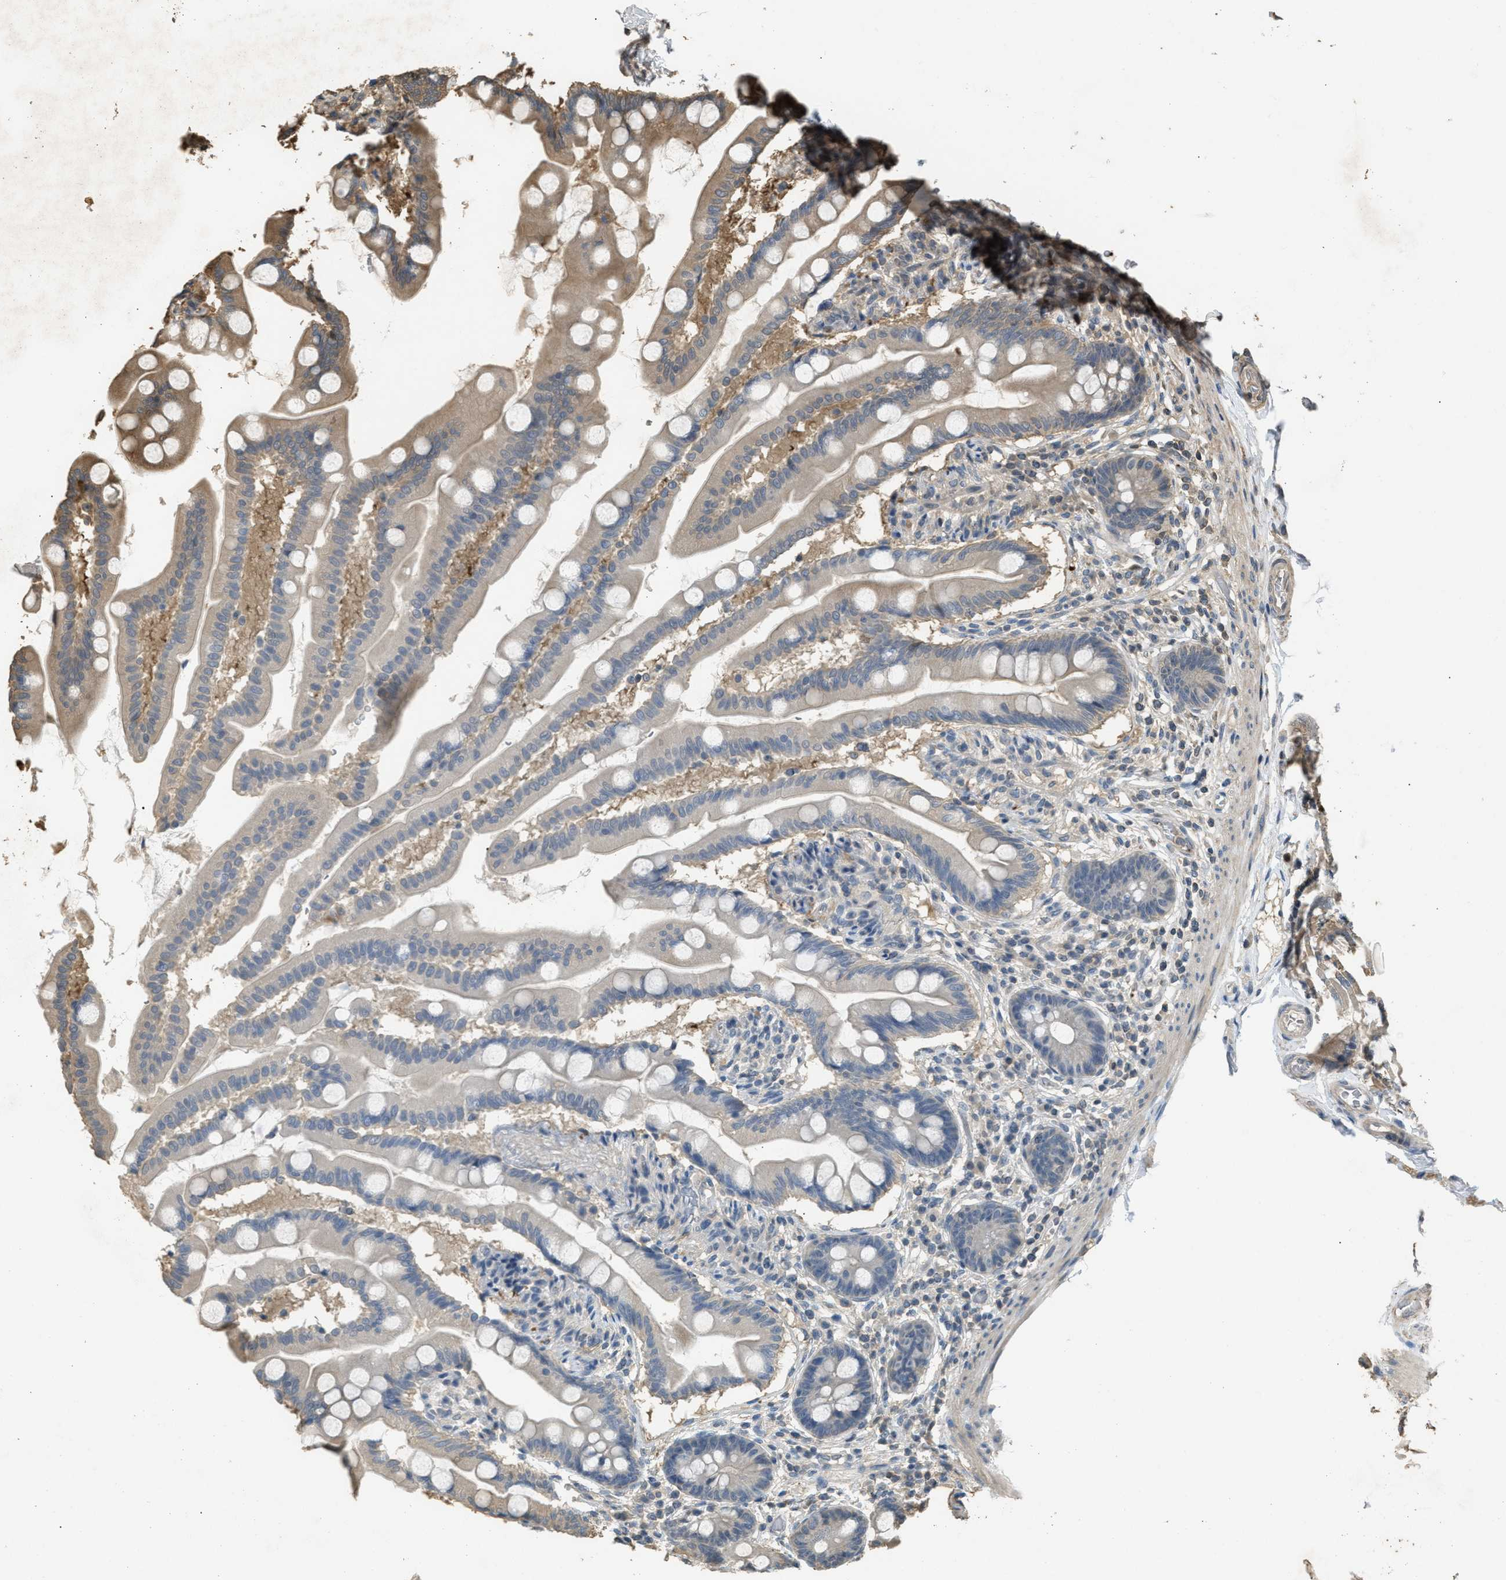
{"staining": {"intensity": "weak", "quantity": "<25%", "location": "cytoplasmic/membranous"}, "tissue": "small intestine", "cell_type": "Glandular cells", "image_type": "normal", "snomed": [{"axis": "morphology", "description": "Normal tissue, NOS"}, {"axis": "topography", "description": "Small intestine"}], "caption": "Immunohistochemistry (IHC) of normal human small intestine reveals no staining in glandular cells.", "gene": "ARHGDIA", "patient": {"sex": "female", "age": 56}}